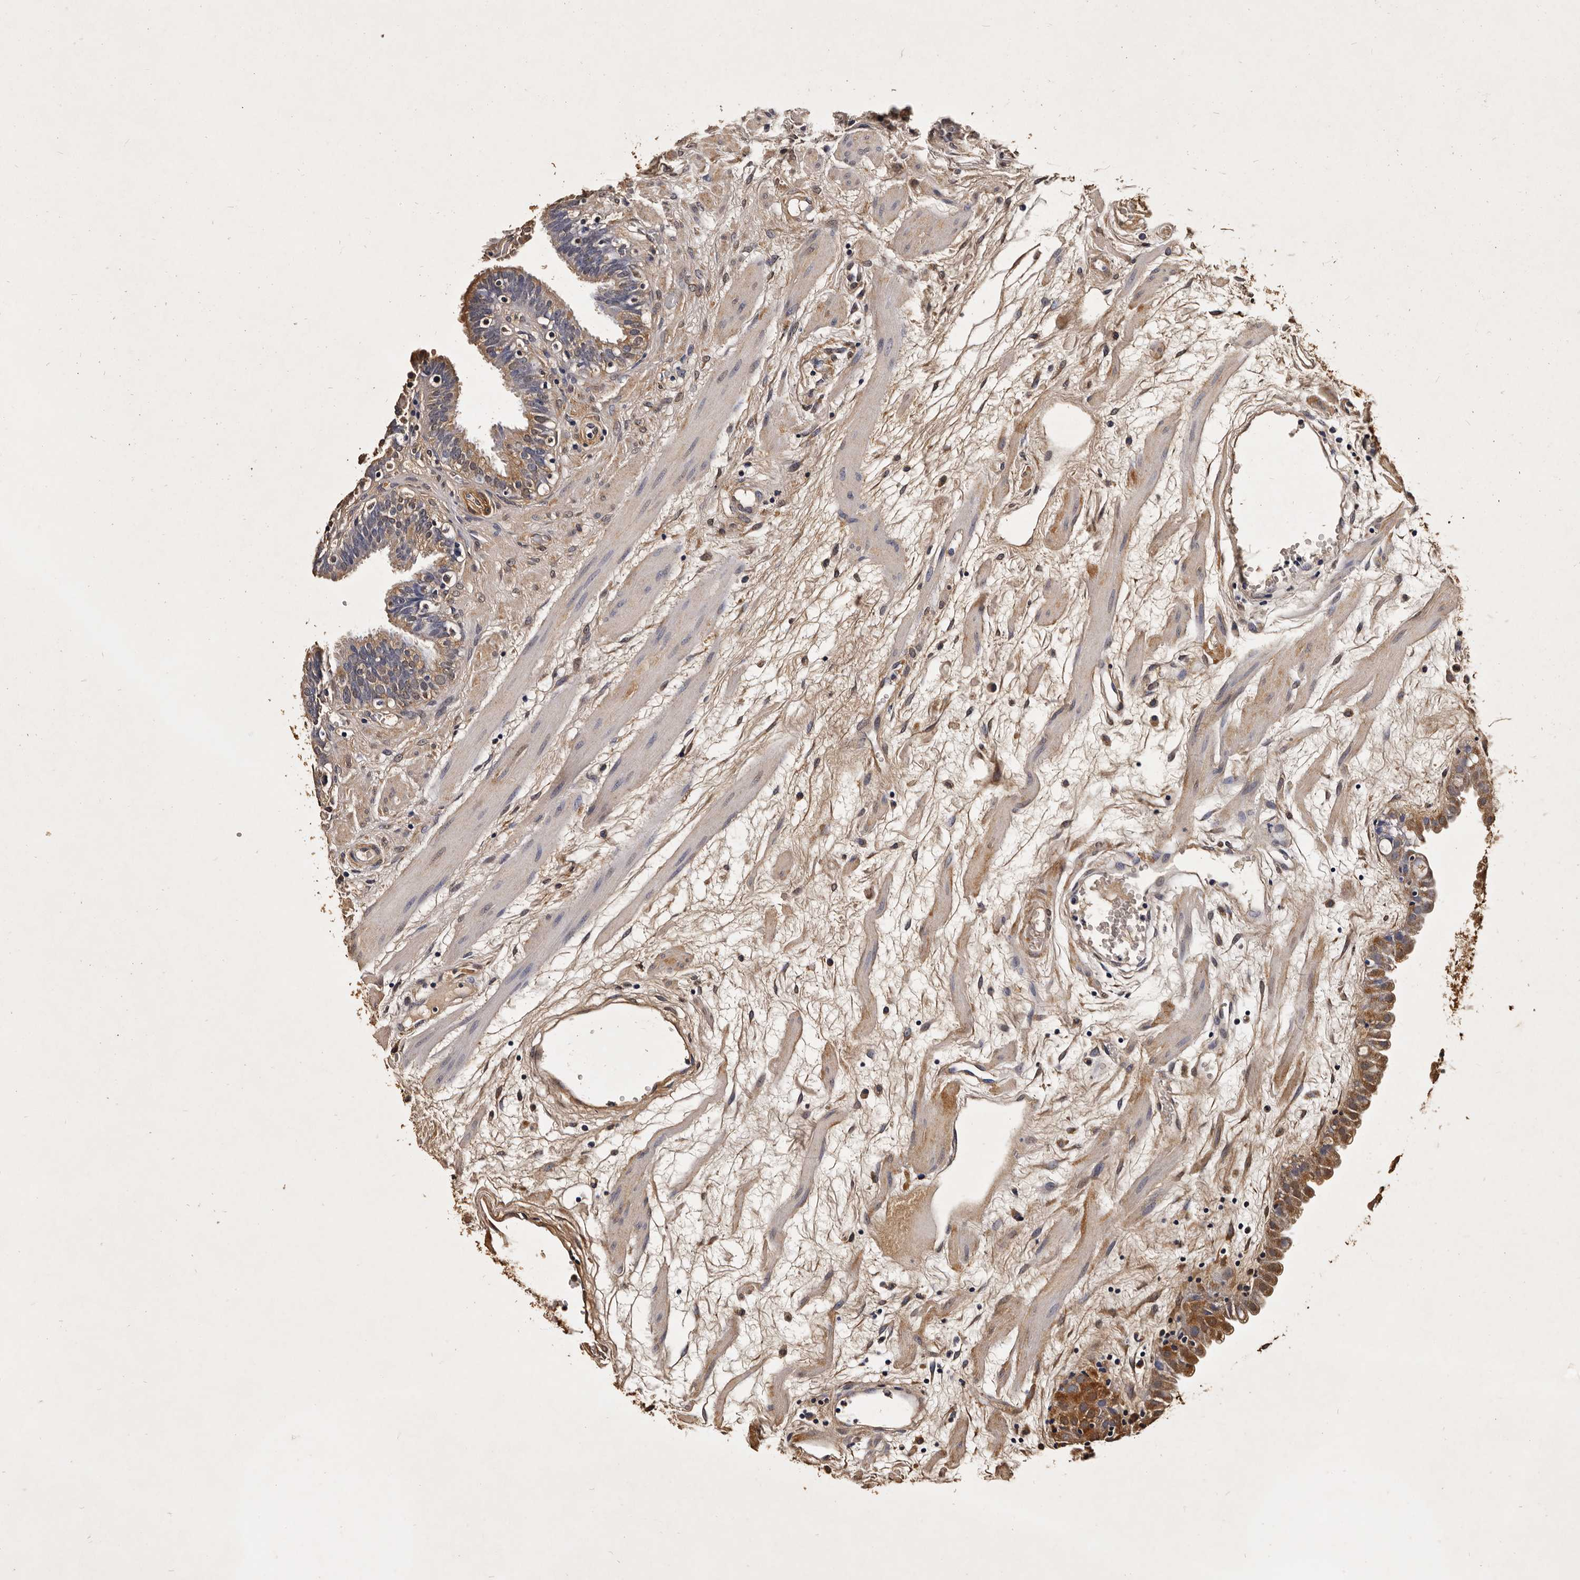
{"staining": {"intensity": "moderate", "quantity": ">75%", "location": "cytoplasmic/membranous"}, "tissue": "fallopian tube", "cell_type": "Glandular cells", "image_type": "normal", "snomed": [{"axis": "morphology", "description": "Normal tissue, NOS"}, {"axis": "topography", "description": "Fallopian tube"}, {"axis": "topography", "description": "Placenta"}], "caption": "Glandular cells reveal moderate cytoplasmic/membranous expression in about >75% of cells in unremarkable fallopian tube. (DAB IHC, brown staining for protein, blue staining for nuclei).", "gene": "PARS2", "patient": {"sex": "female", "age": 32}}